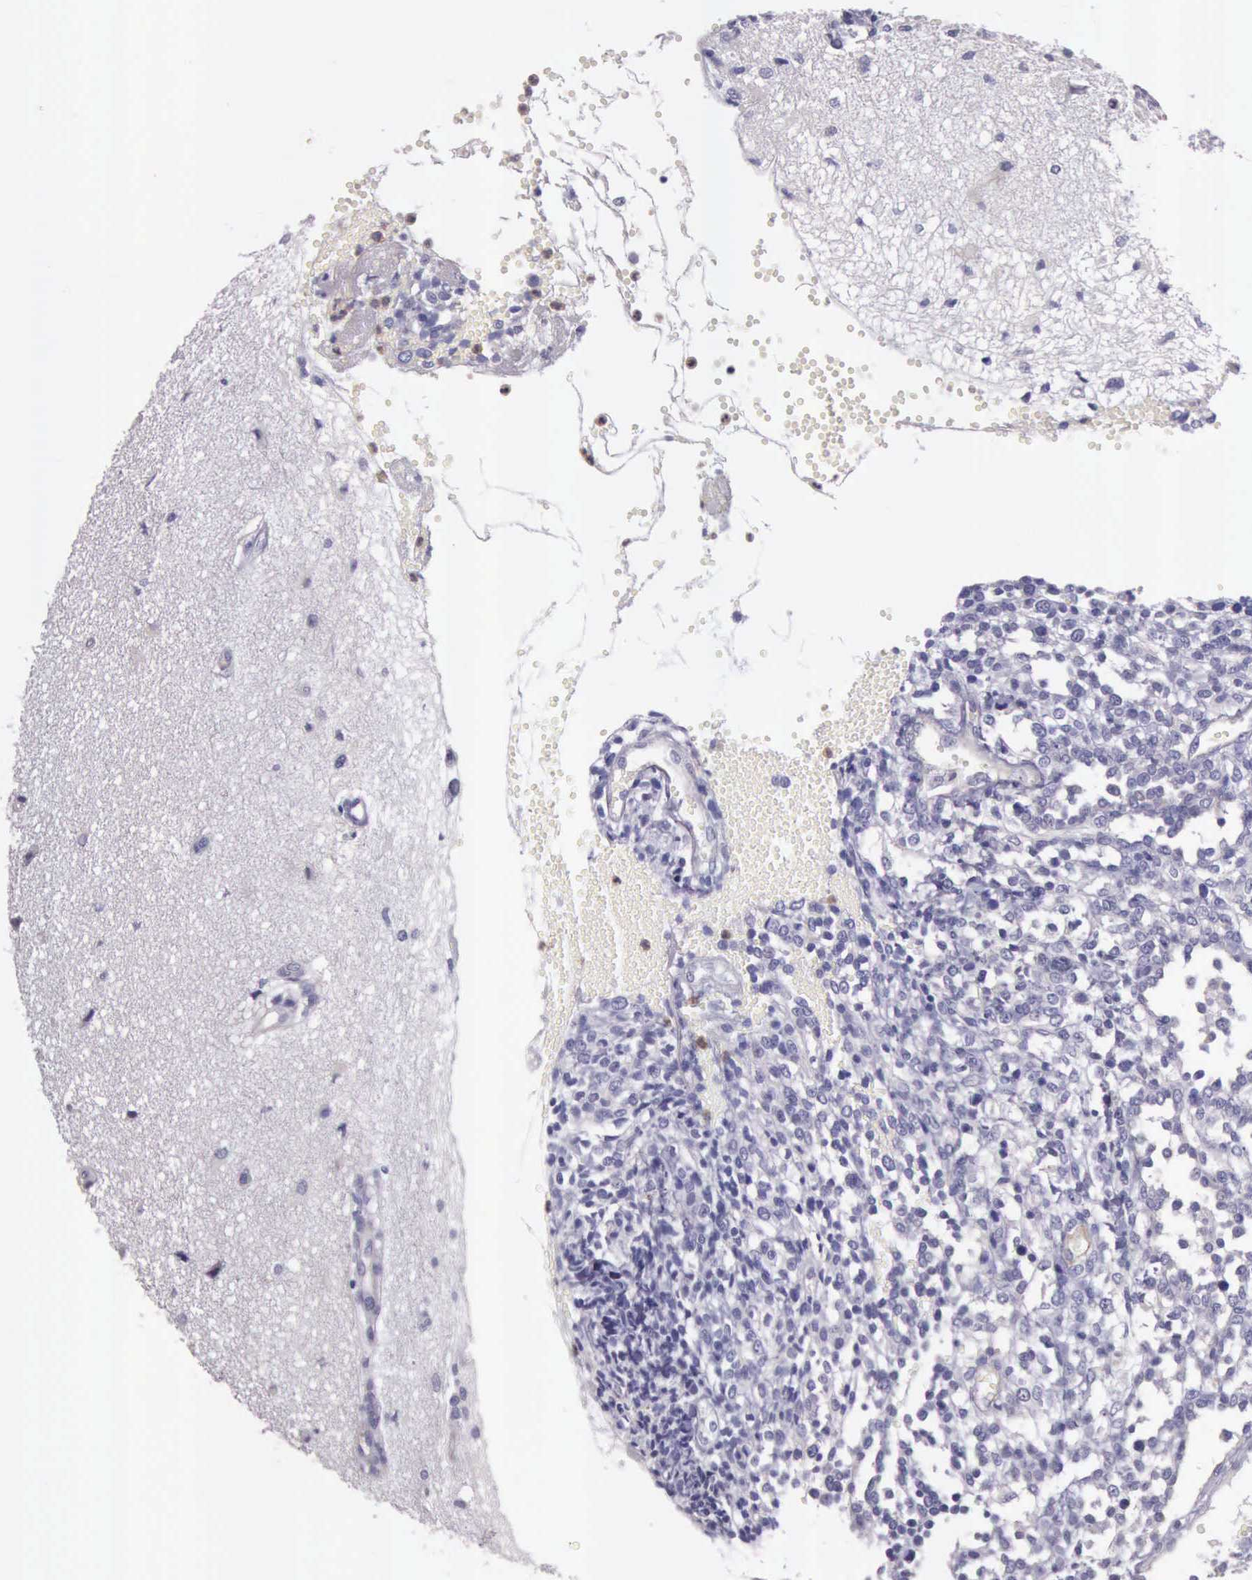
{"staining": {"intensity": "negative", "quantity": "none", "location": "none"}, "tissue": "glioma", "cell_type": "Tumor cells", "image_type": "cancer", "snomed": [{"axis": "morphology", "description": "Glioma, malignant, High grade"}, {"axis": "topography", "description": "Brain"}], "caption": "Immunohistochemical staining of human malignant high-grade glioma reveals no significant expression in tumor cells. (Stains: DAB (3,3'-diaminobenzidine) immunohistochemistry (IHC) with hematoxylin counter stain, Microscopy: brightfield microscopy at high magnification).", "gene": "TCEANC", "patient": {"sex": "male", "age": 66}}